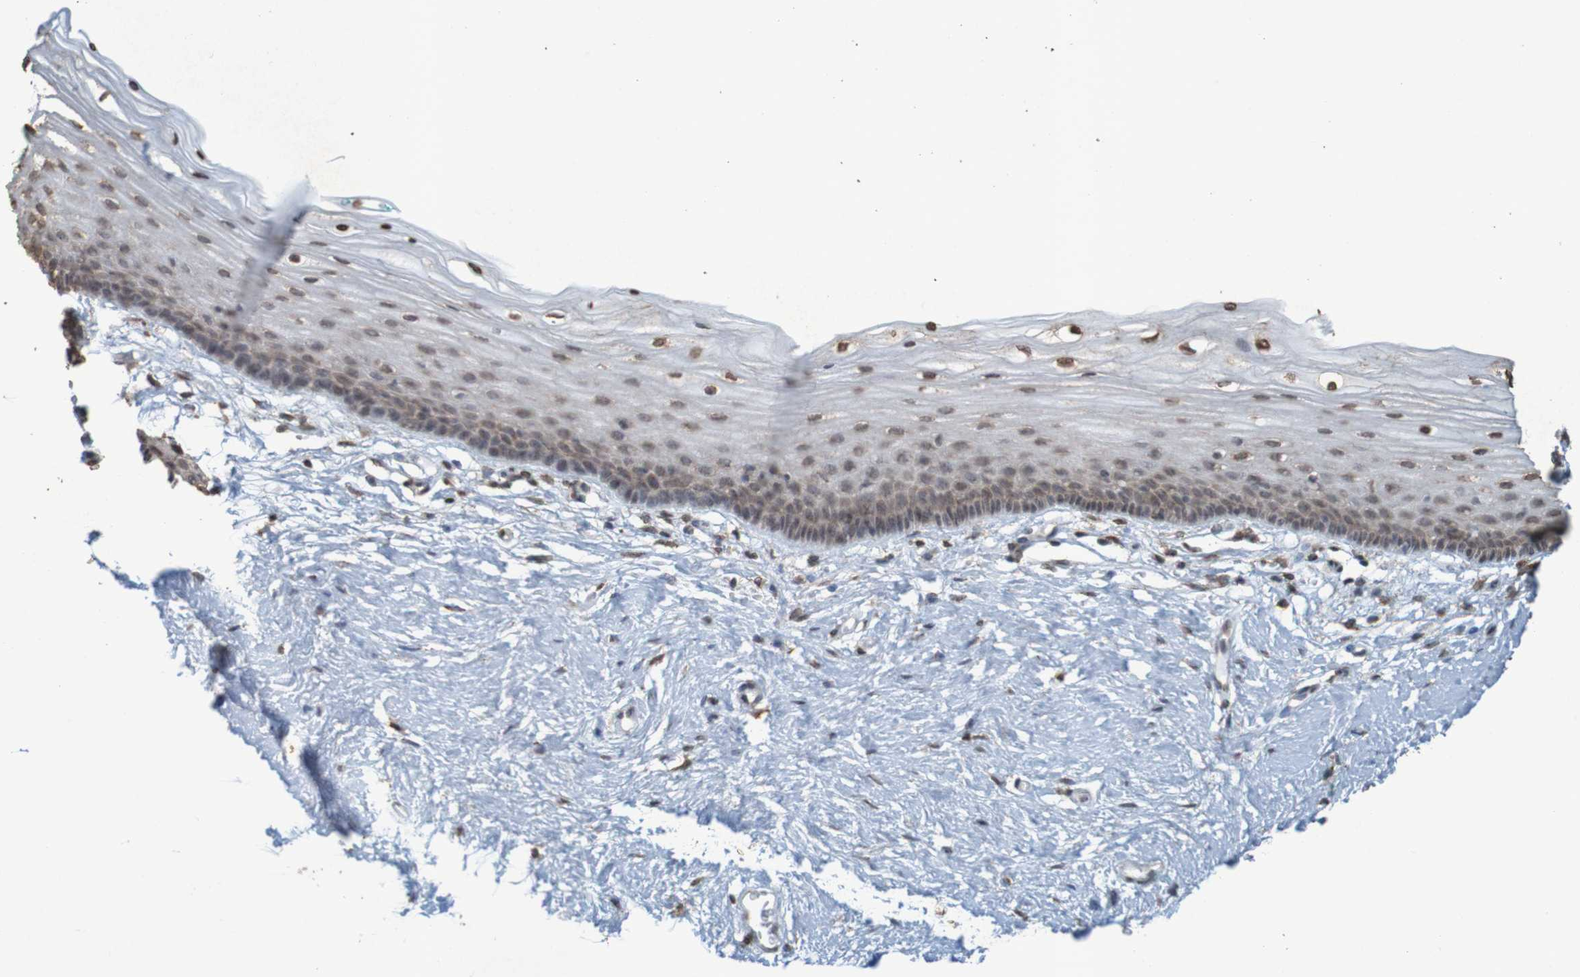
{"staining": {"intensity": "weak", "quantity": "25%-75%", "location": "cytoplasmic/membranous,nuclear"}, "tissue": "vagina", "cell_type": "Squamous epithelial cells", "image_type": "normal", "snomed": [{"axis": "morphology", "description": "Normal tissue, NOS"}, {"axis": "topography", "description": "Vagina"}], "caption": "A brown stain labels weak cytoplasmic/membranous,nuclear positivity of a protein in squamous epithelial cells of normal vagina.", "gene": "GFI1", "patient": {"sex": "female", "age": 44}}